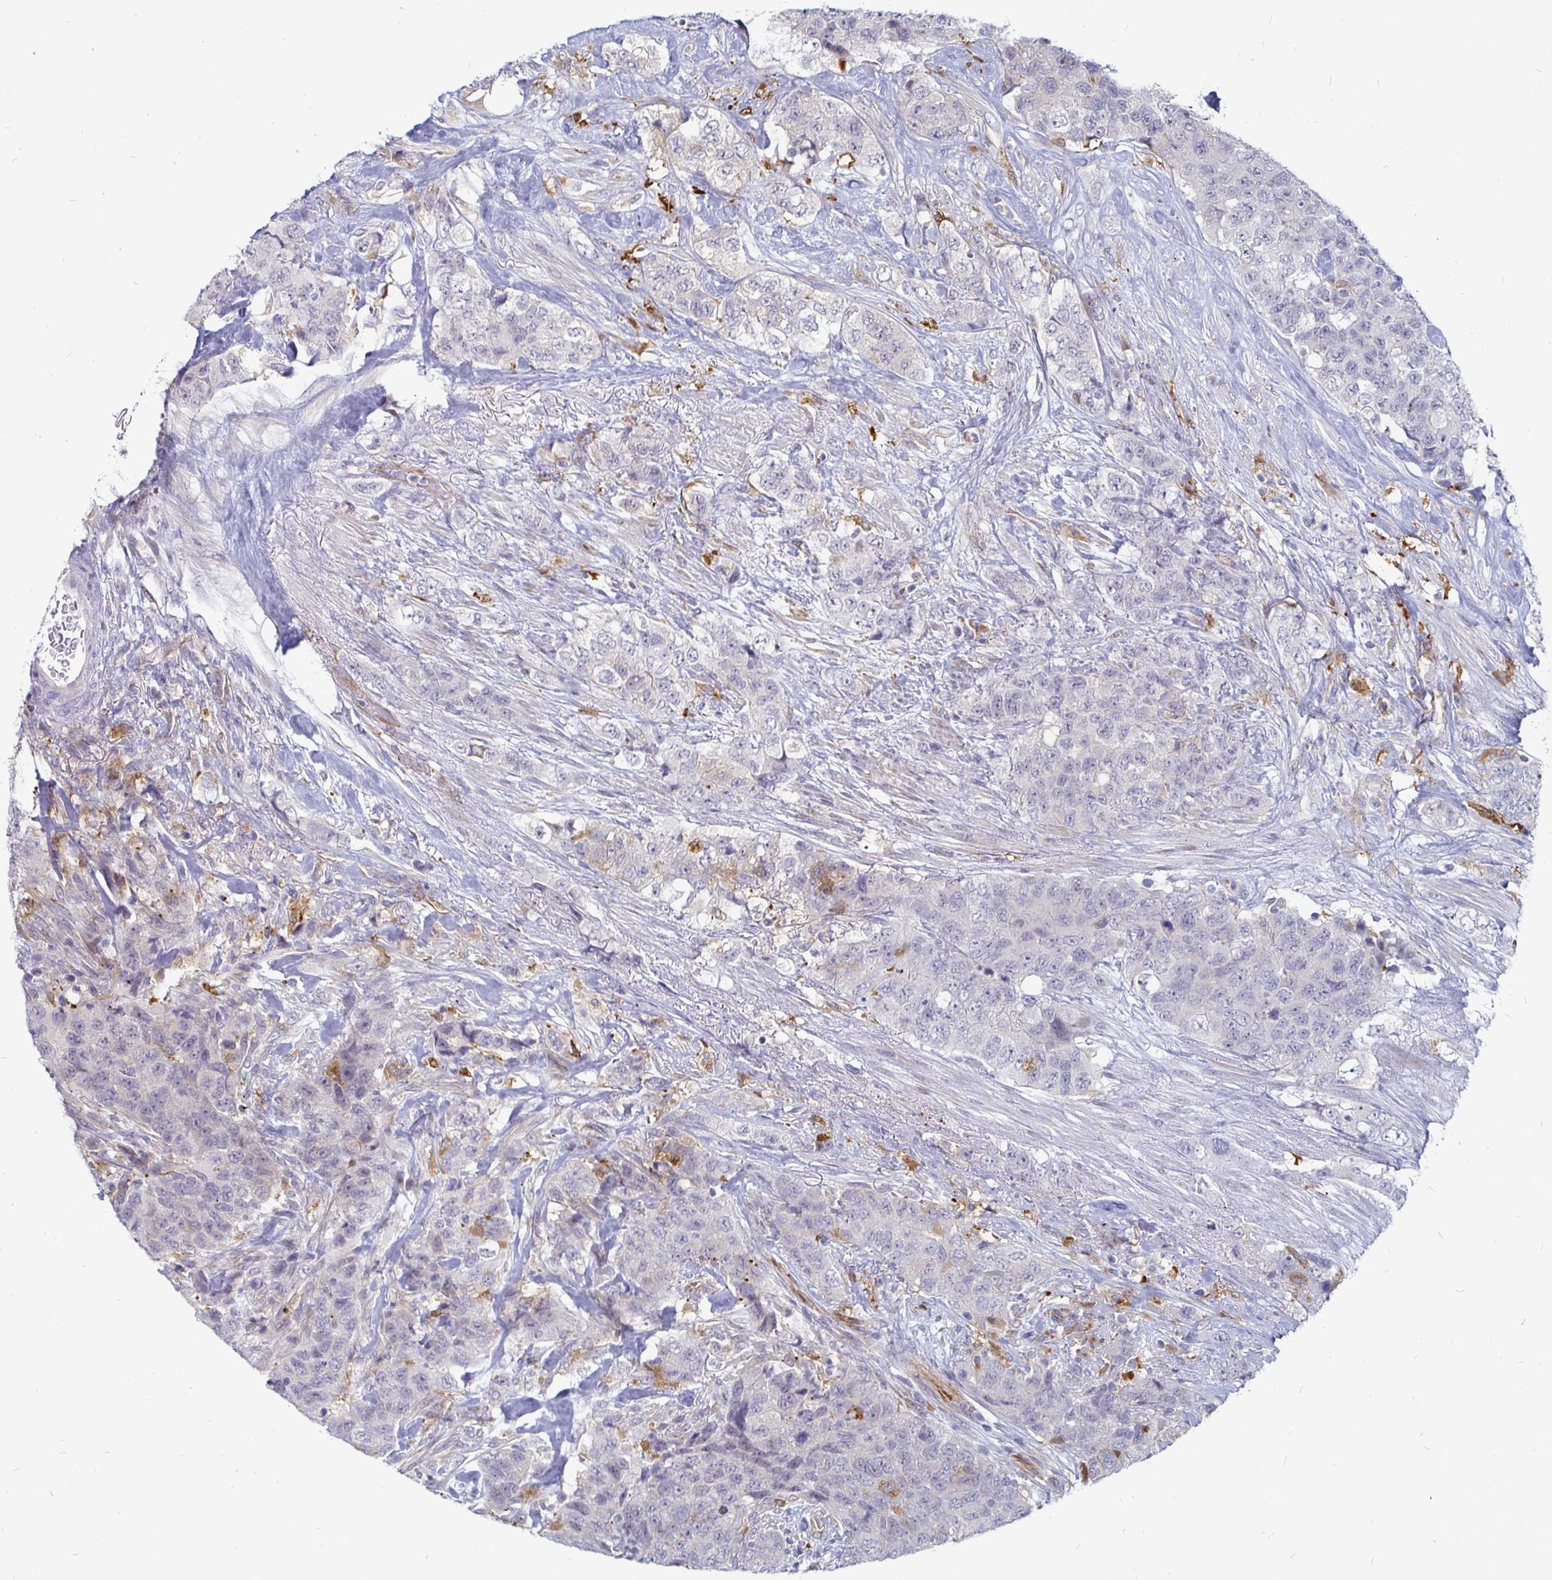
{"staining": {"intensity": "negative", "quantity": "none", "location": "none"}, "tissue": "urothelial cancer", "cell_type": "Tumor cells", "image_type": "cancer", "snomed": [{"axis": "morphology", "description": "Urothelial carcinoma, High grade"}, {"axis": "topography", "description": "Urinary bladder"}], "caption": "Tumor cells show no significant staining in urothelial carcinoma (high-grade).", "gene": "CCDC85A", "patient": {"sex": "female", "age": 78}}